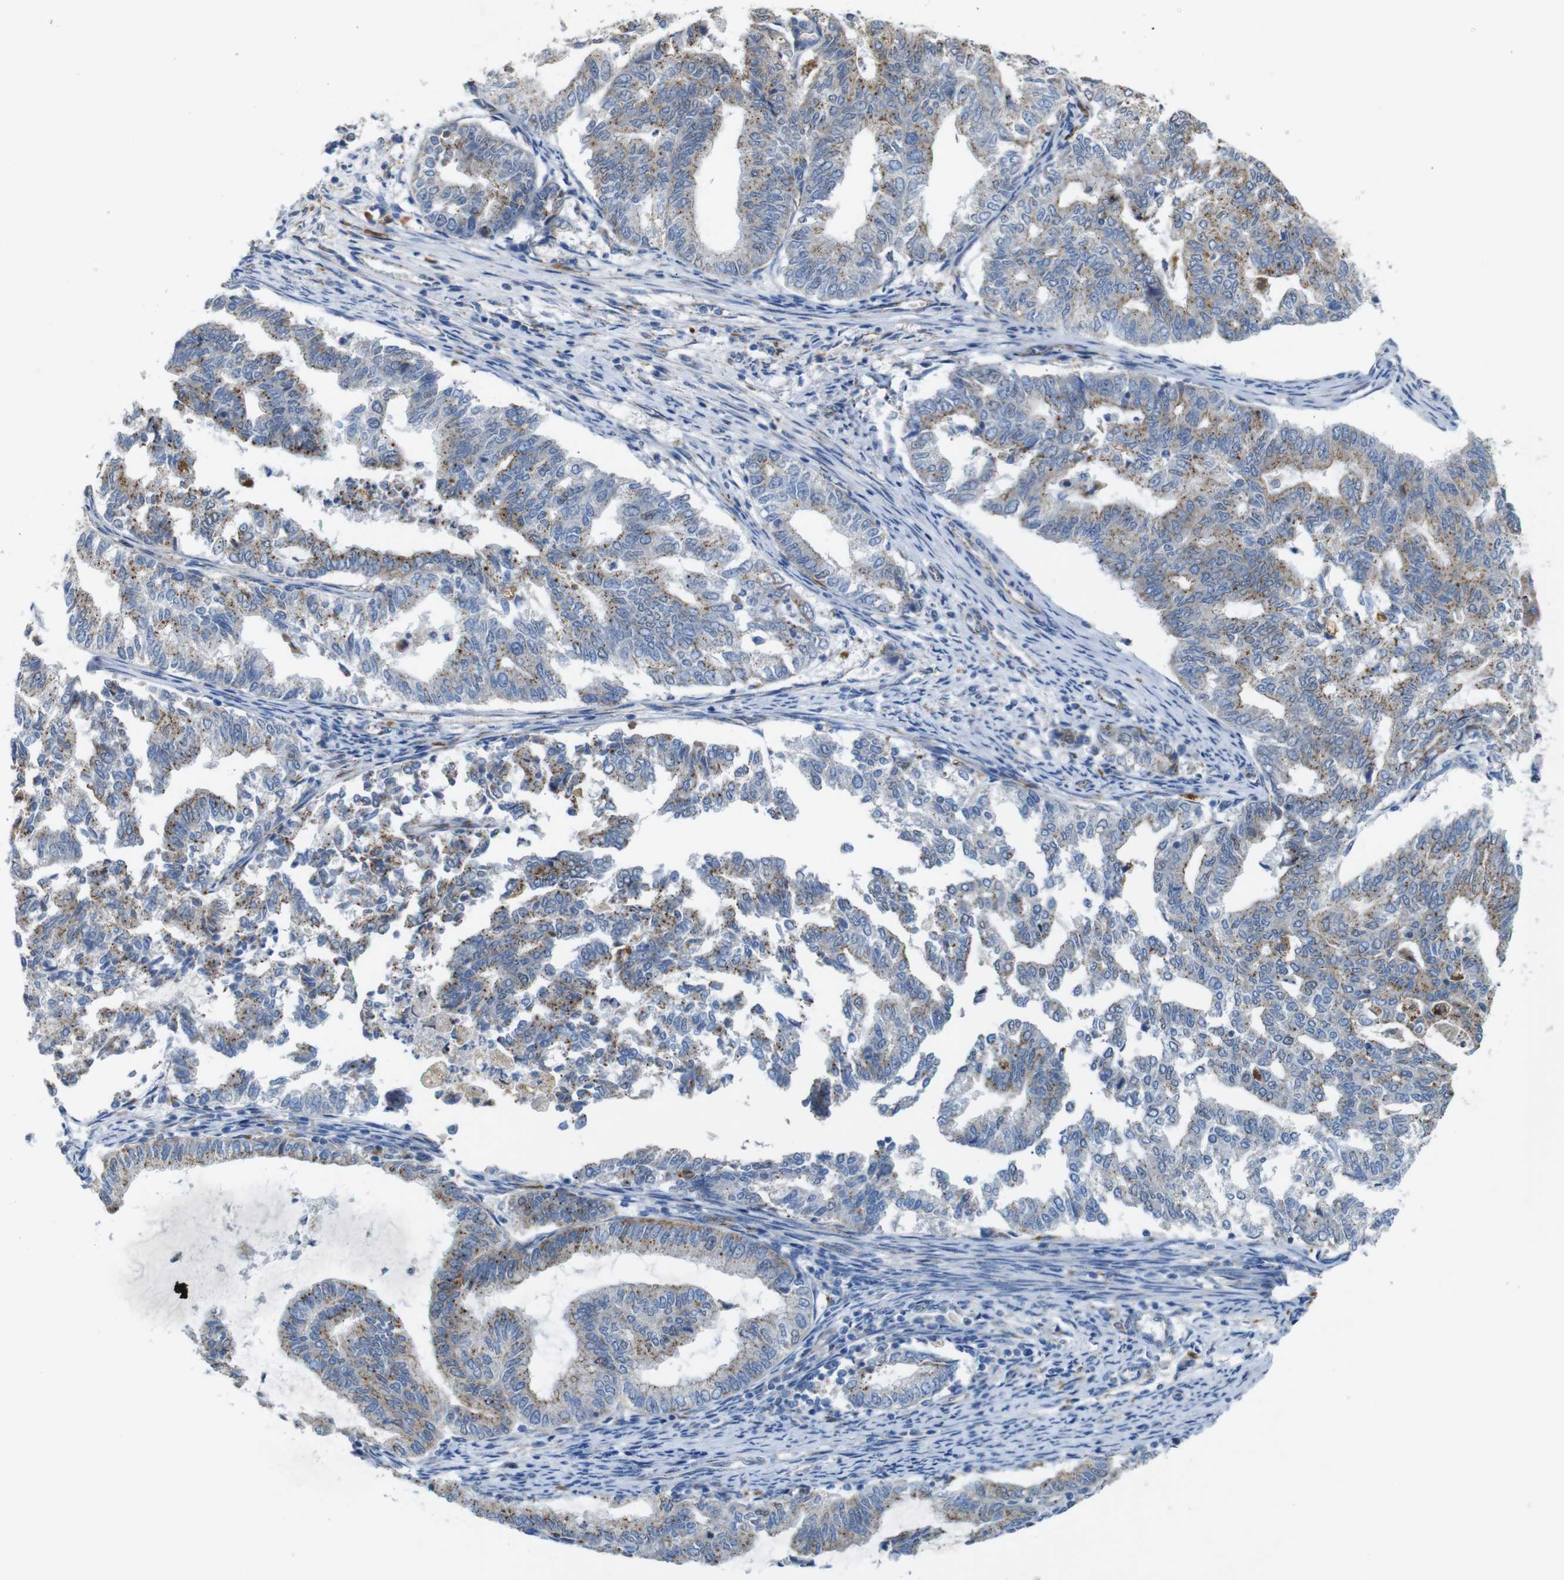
{"staining": {"intensity": "weak", "quantity": "25%-75%", "location": "cytoplasmic/membranous"}, "tissue": "endometrial cancer", "cell_type": "Tumor cells", "image_type": "cancer", "snomed": [{"axis": "morphology", "description": "Adenocarcinoma, NOS"}, {"axis": "topography", "description": "Endometrium"}], "caption": "This is an image of IHC staining of endometrial cancer (adenocarcinoma), which shows weak expression in the cytoplasmic/membranous of tumor cells.", "gene": "NHLRC3", "patient": {"sex": "female", "age": 79}}